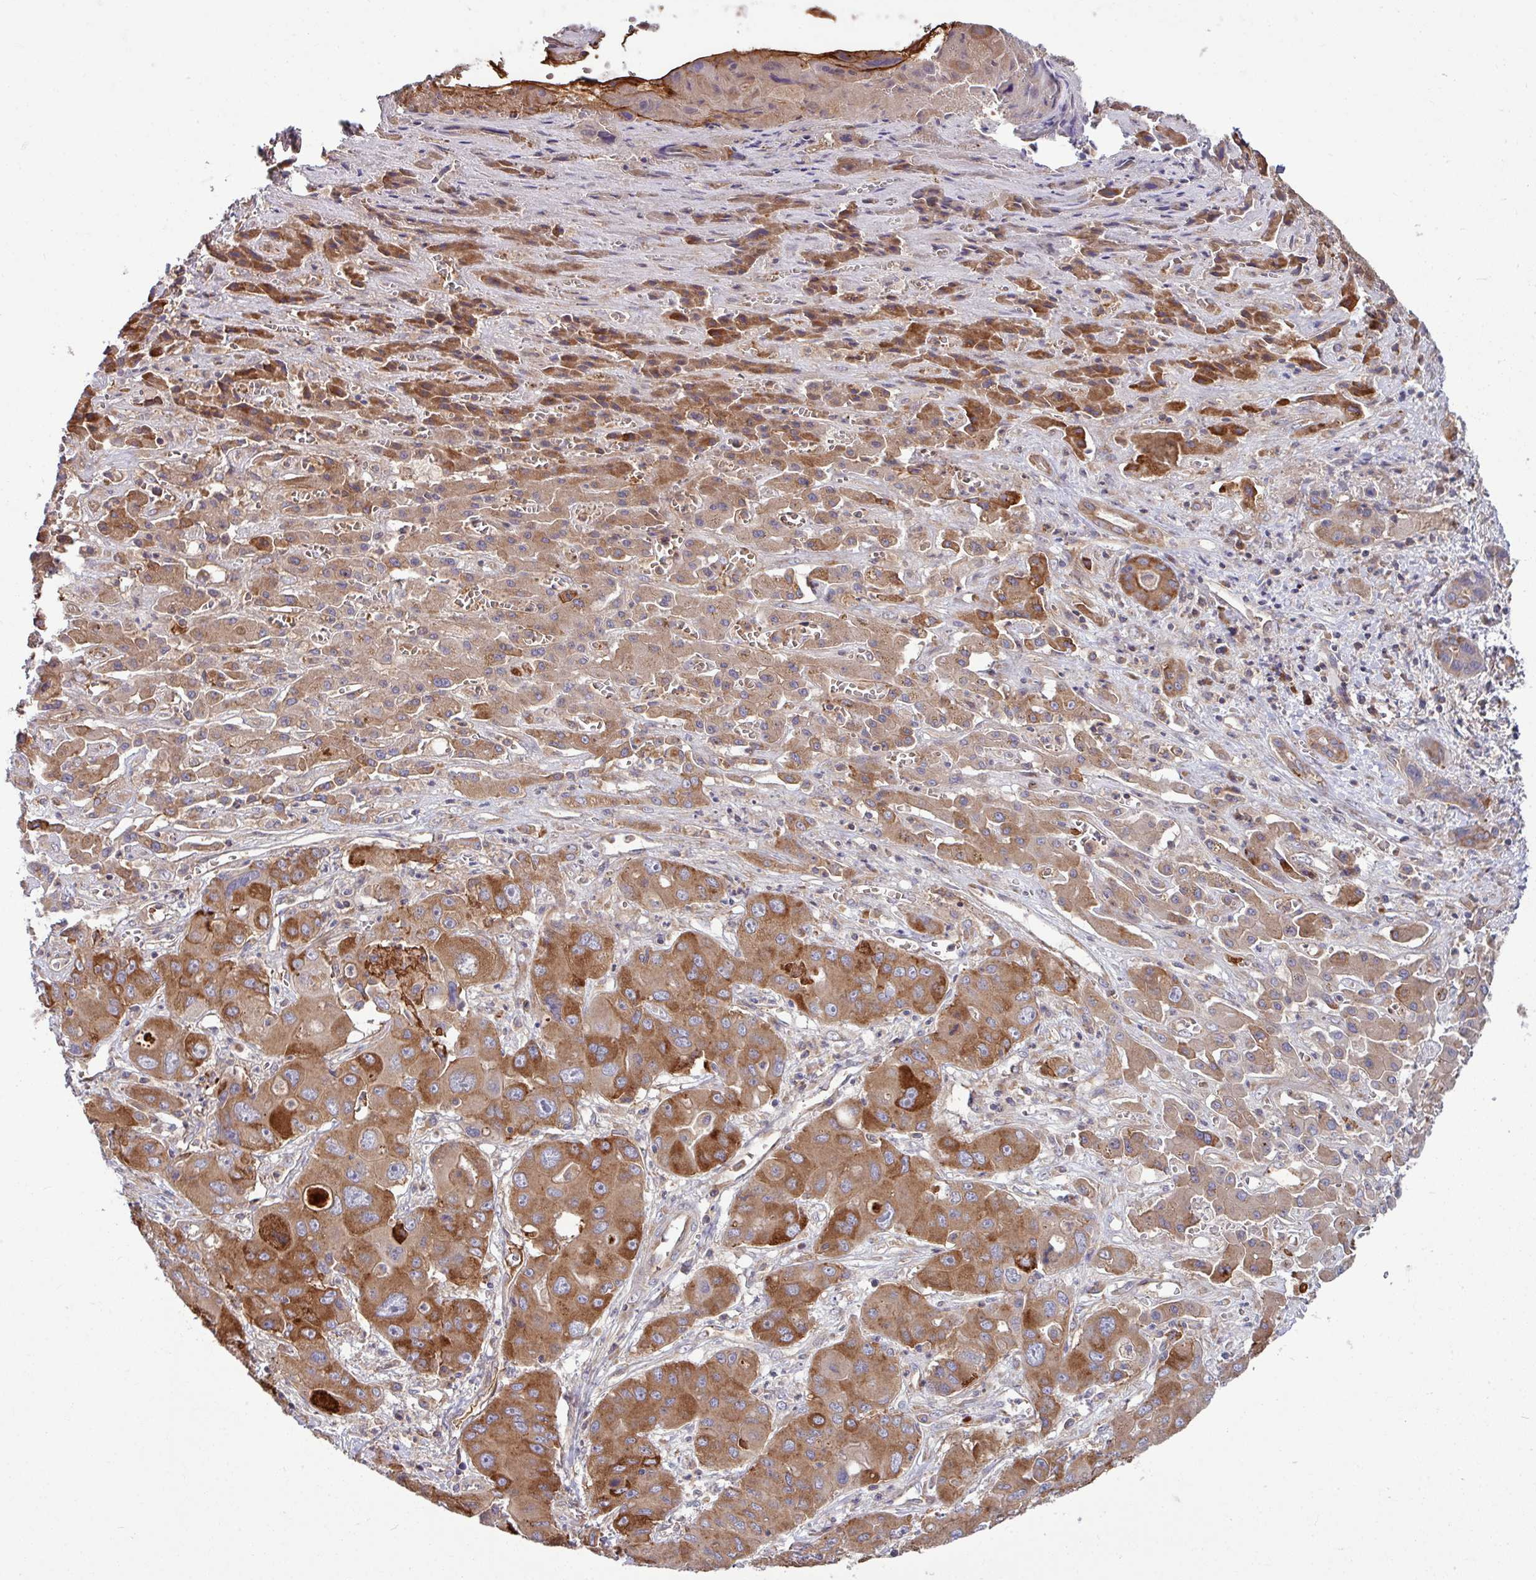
{"staining": {"intensity": "moderate", "quantity": ">75%", "location": "cytoplasmic/membranous"}, "tissue": "liver cancer", "cell_type": "Tumor cells", "image_type": "cancer", "snomed": [{"axis": "morphology", "description": "Cholangiocarcinoma"}, {"axis": "topography", "description": "Liver"}], "caption": "This micrograph demonstrates IHC staining of cholangiocarcinoma (liver), with medium moderate cytoplasmic/membranous expression in about >75% of tumor cells.", "gene": "LSM12", "patient": {"sex": "male", "age": 67}}